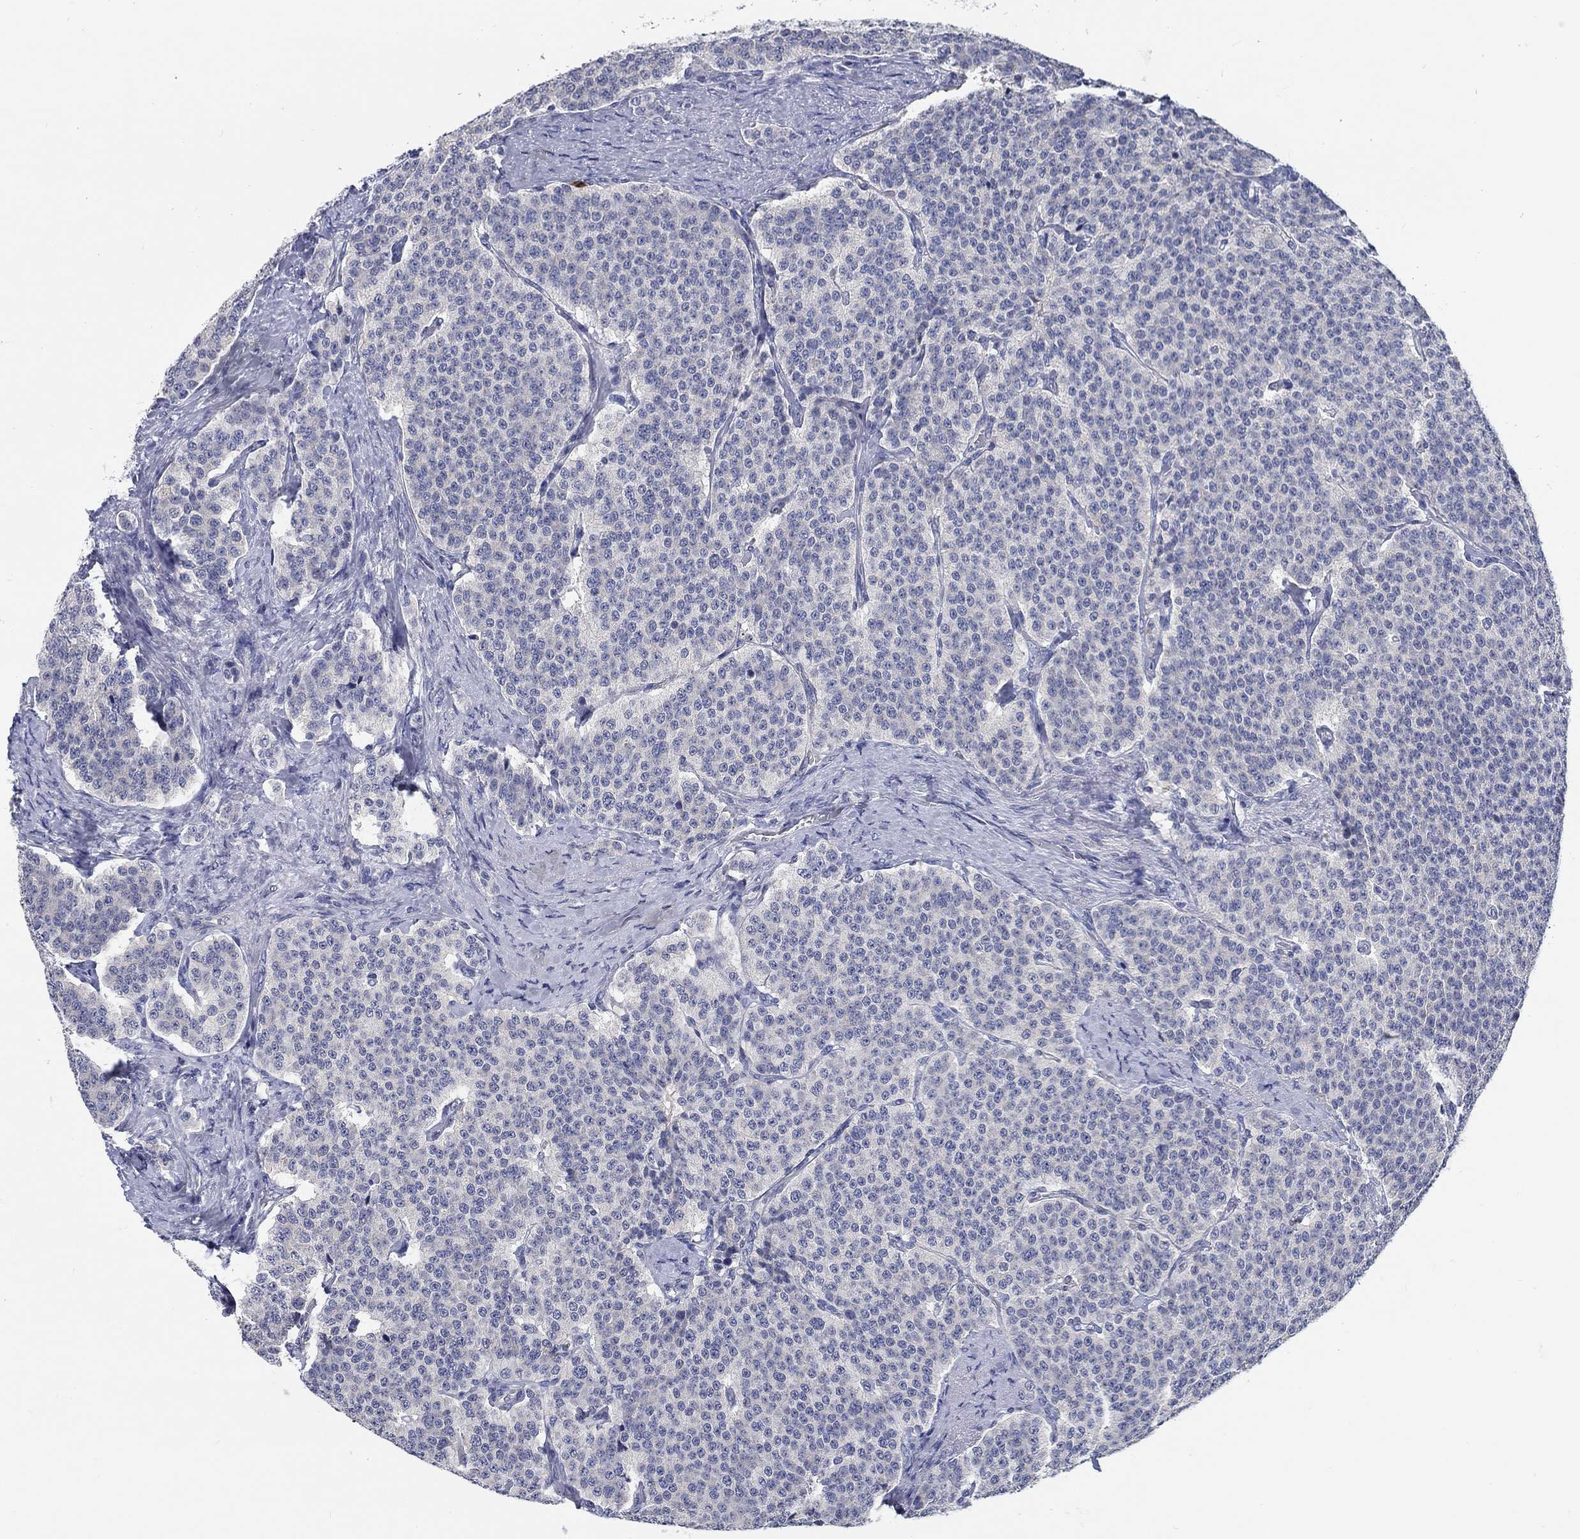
{"staining": {"intensity": "negative", "quantity": "none", "location": "none"}, "tissue": "carcinoid", "cell_type": "Tumor cells", "image_type": "cancer", "snomed": [{"axis": "morphology", "description": "Carcinoid, malignant, NOS"}, {"axis": "topography", "description": "Small intestine"}], "caption": "Human malignant carcinoid stained for a protein using immunohistochemistry (IHC) displays no positivity in tumor cells.", "gene": "SMIM18", "patient": {"sex": "female", "age": 58}}